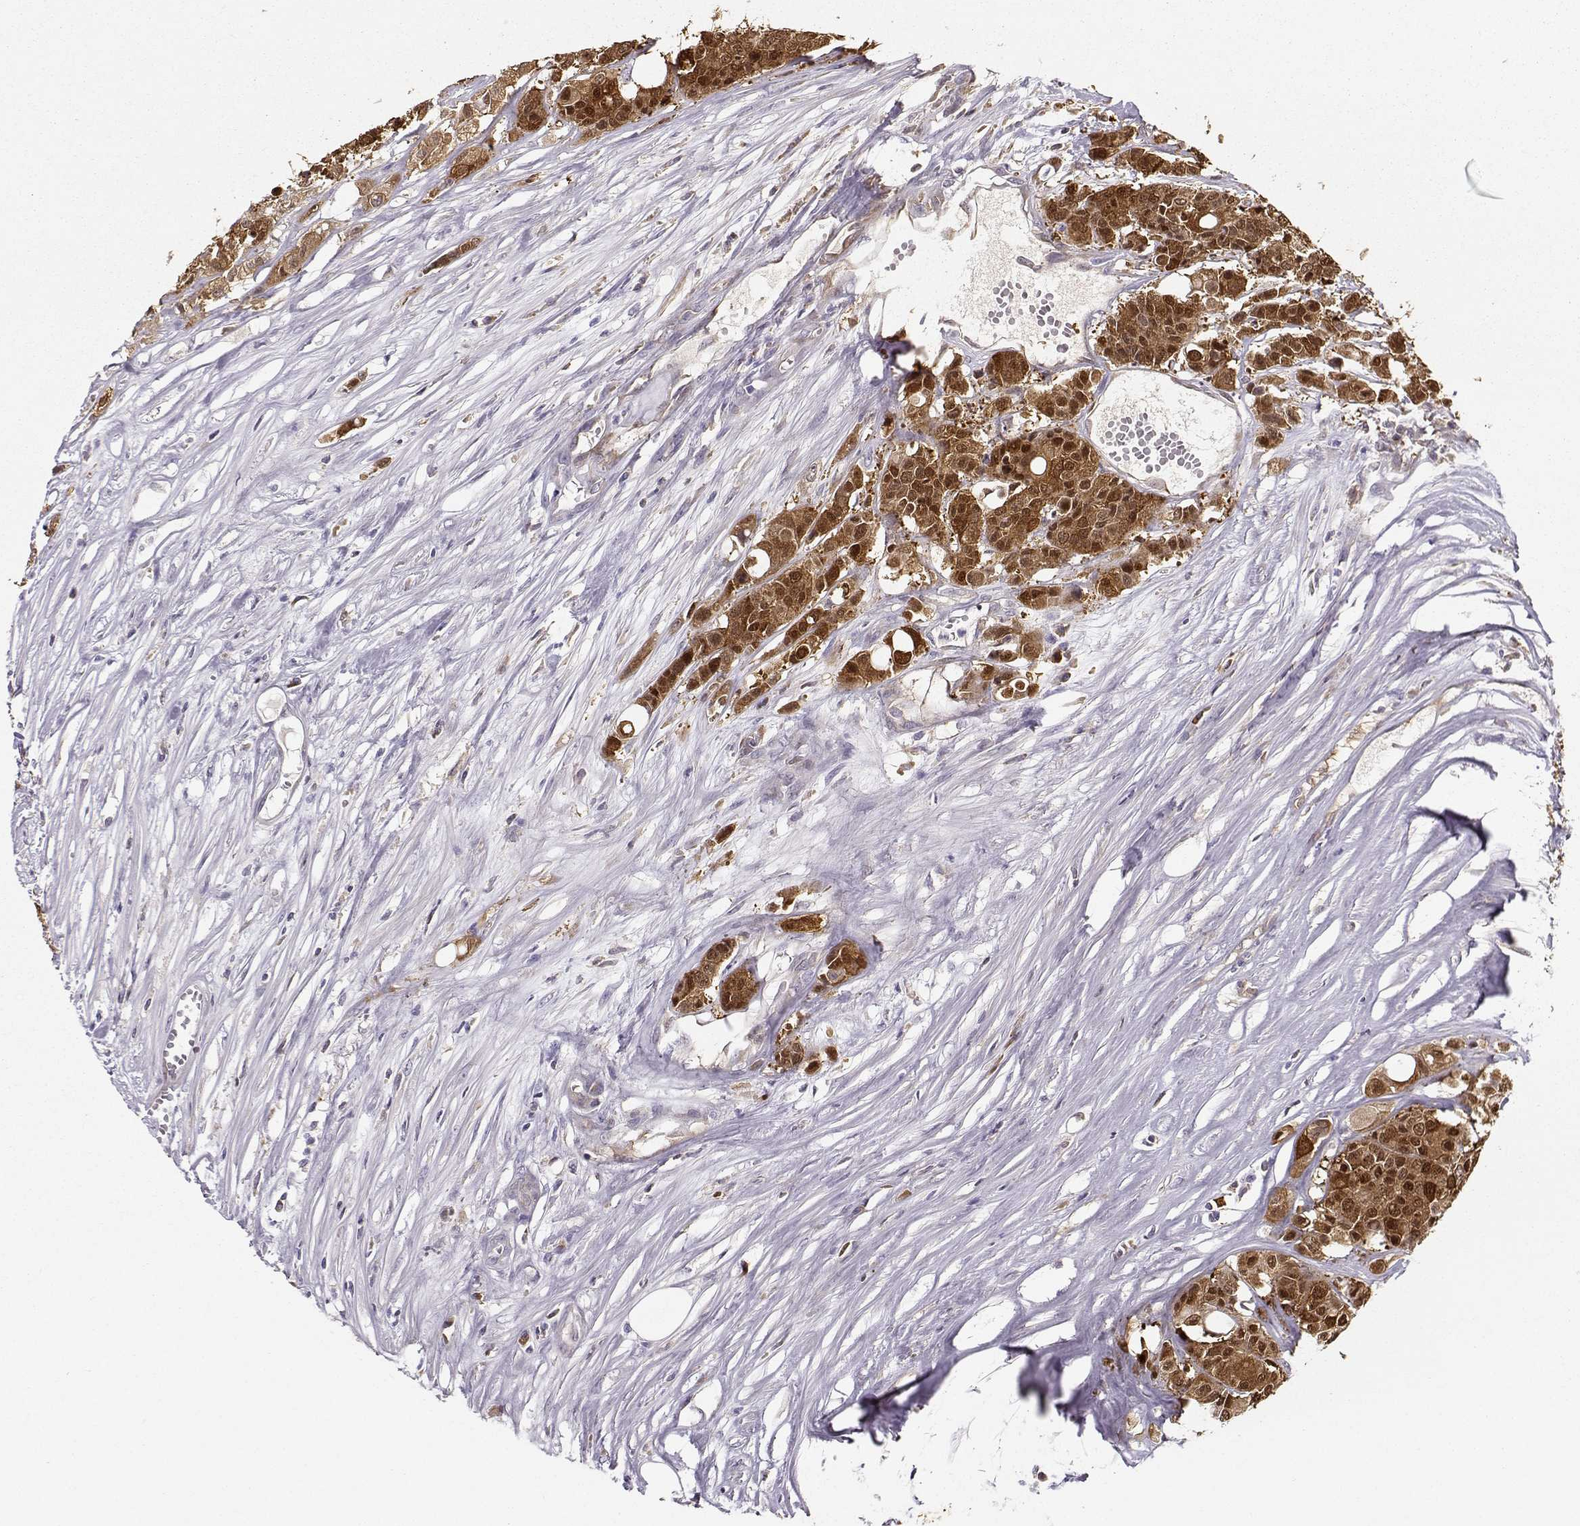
{"staining": {"intensity": "strong", "quantity": ">75%", "location": "cytoplasmic/membranous"}, "tissue": "carcinoid", "cell_type": "Tumor cells", "image_type": "cancer", "snomed": [{"axis": "morphology", "description": "Carcinoid, malignant, NOS"}, {"axis": "topography", "description": "Colon"}], "caption": "This is an image of immunohistochemistry (IHC) staining of malignant carcinoid, which shows strong expression in the cytoplasmic/membranous of tumor cells.", "gene": "NQO1", "patient": {"sex": "male", "age": 81}}